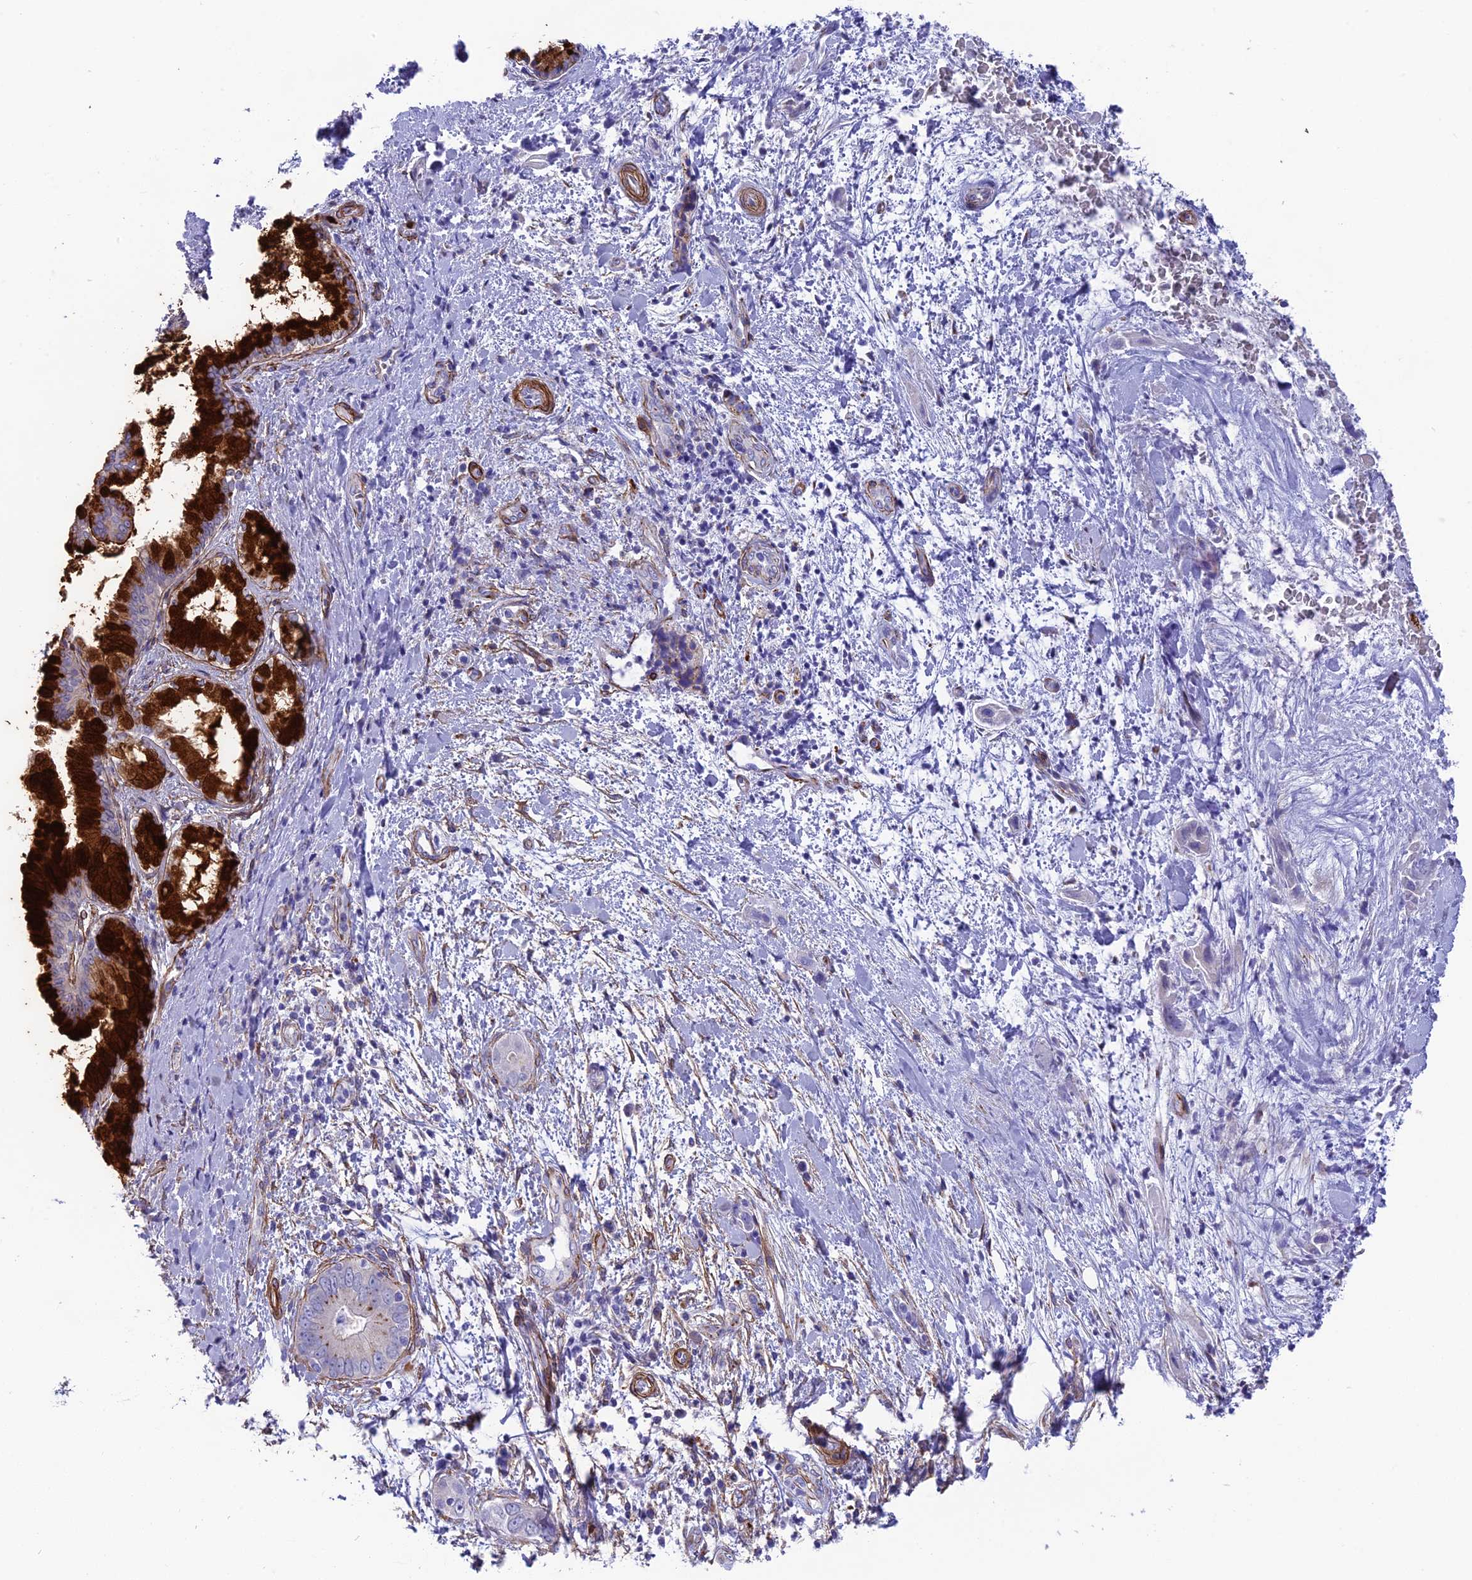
{"staining": {"intensity": "strong", "quantity": "<25%", "location": "cytoplasmic/membranous"}, "tissue": "pancreatic cancer", "cell_type": "Tumor cells", "image_type": "cancer", "snomed": [{"axis": "morphology", "description": "Adenocarcinoma, NOS"}, {"axis": "topography", "description": "Pancreas"}], "caption": "An IHC histopathology image of tumor tissue is shown. Protein staining in brown highlights strong cytoplasmic/membranous positivity in pancreatic cancer within tumor cells.", "gene": "TNS1", "patient": {"sex": "female", "age": 78}}